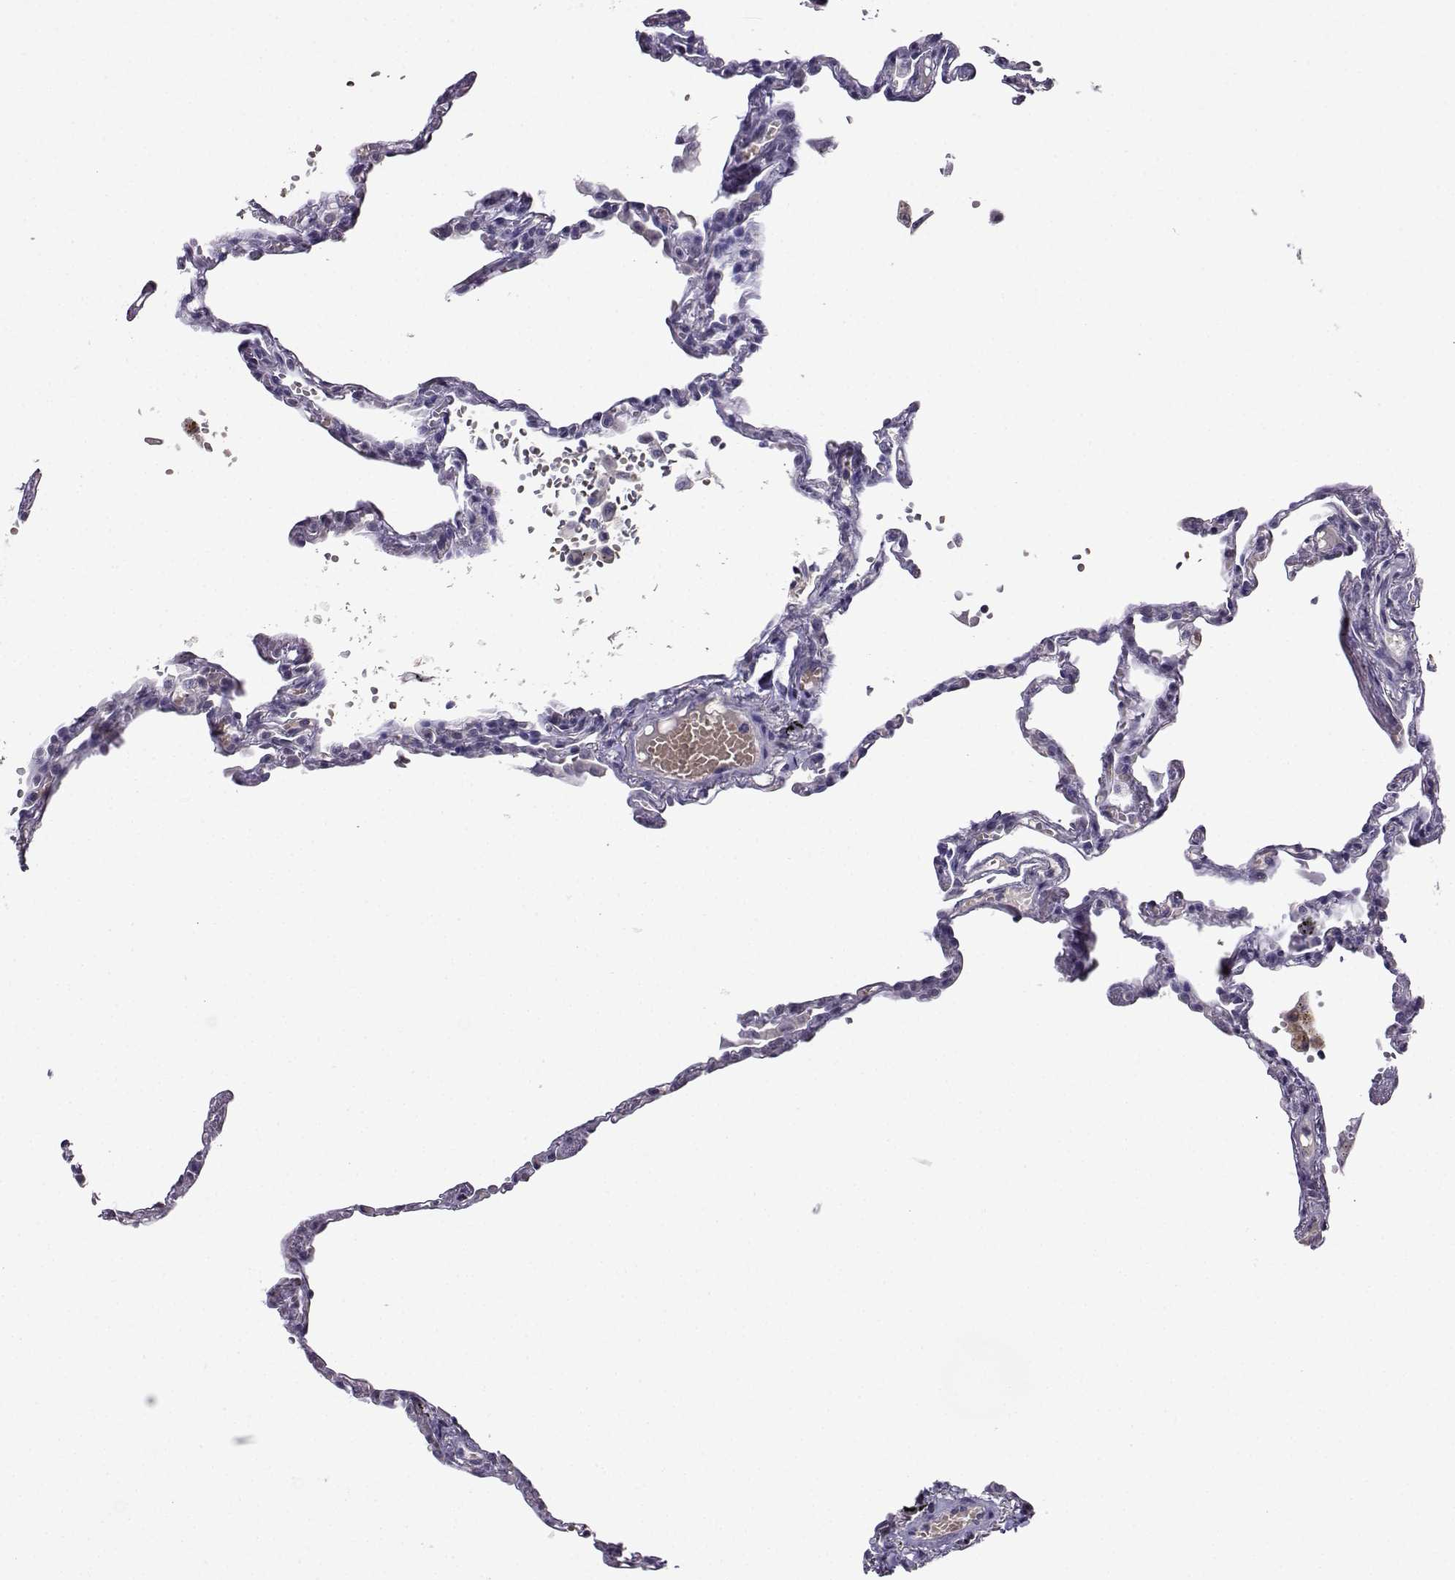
{"staining": {"intensity": "negative", "quantity": "none", "location": "none"}, "tissue": "lung", "cell_type": "Alveolar cells", "image_type": "normal", "snomed": [{"axis": "morphology", "description": "Normal tissue, NOS"}, {"axis": "topography", "description": "Lung"}], "caption": "Protein analysis of unremarkable lung displays no significant staining in alveolar cells.", "gene": "LRFN2", "patient": {"sex": "male", "age": 78}}